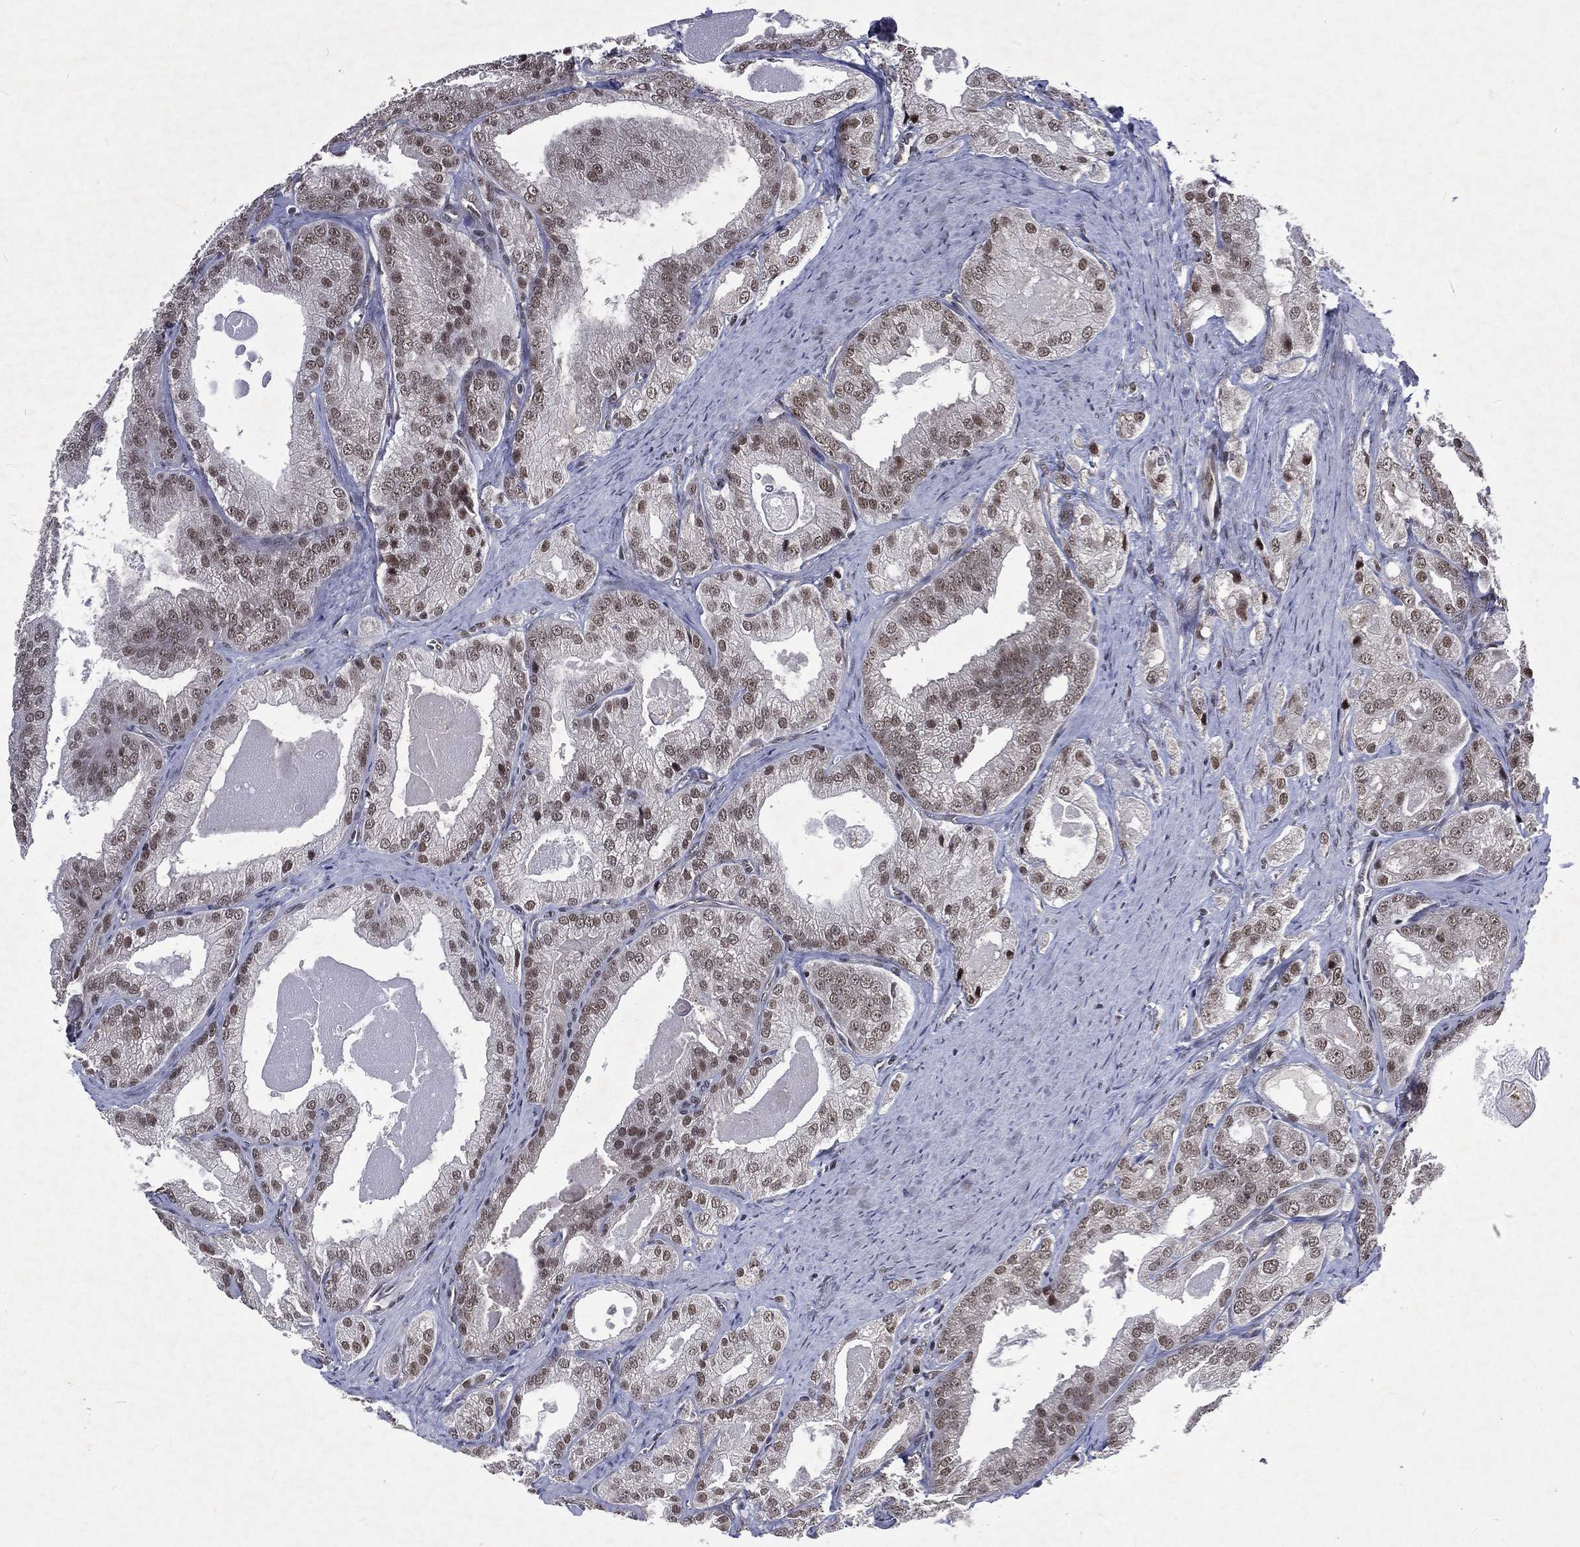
{"staining": {"intensity": "moderate", "quantity": "25%-75%", "location": "nuclear"}, "tissue": "prostate cancer", "cell_type": "Tumor cells", "image_type": "cancer", "snomed": [{"axis": "morphology", "description": "Adenocarcinoma, NOS"}, {"axis": "morphology", "description": "Adenocarcinoma, High grade"}, {"axis": "topography", "description": "Prostate"}], "caption": "Human prostate cancer (adenocarcinoma) stained for a protein (brown) shows moderate nuclear positive expression in approximately 25%-75% of tumor cells.", "gene": "DMAP1", "patient": {"sex": "male", "age": 70}}